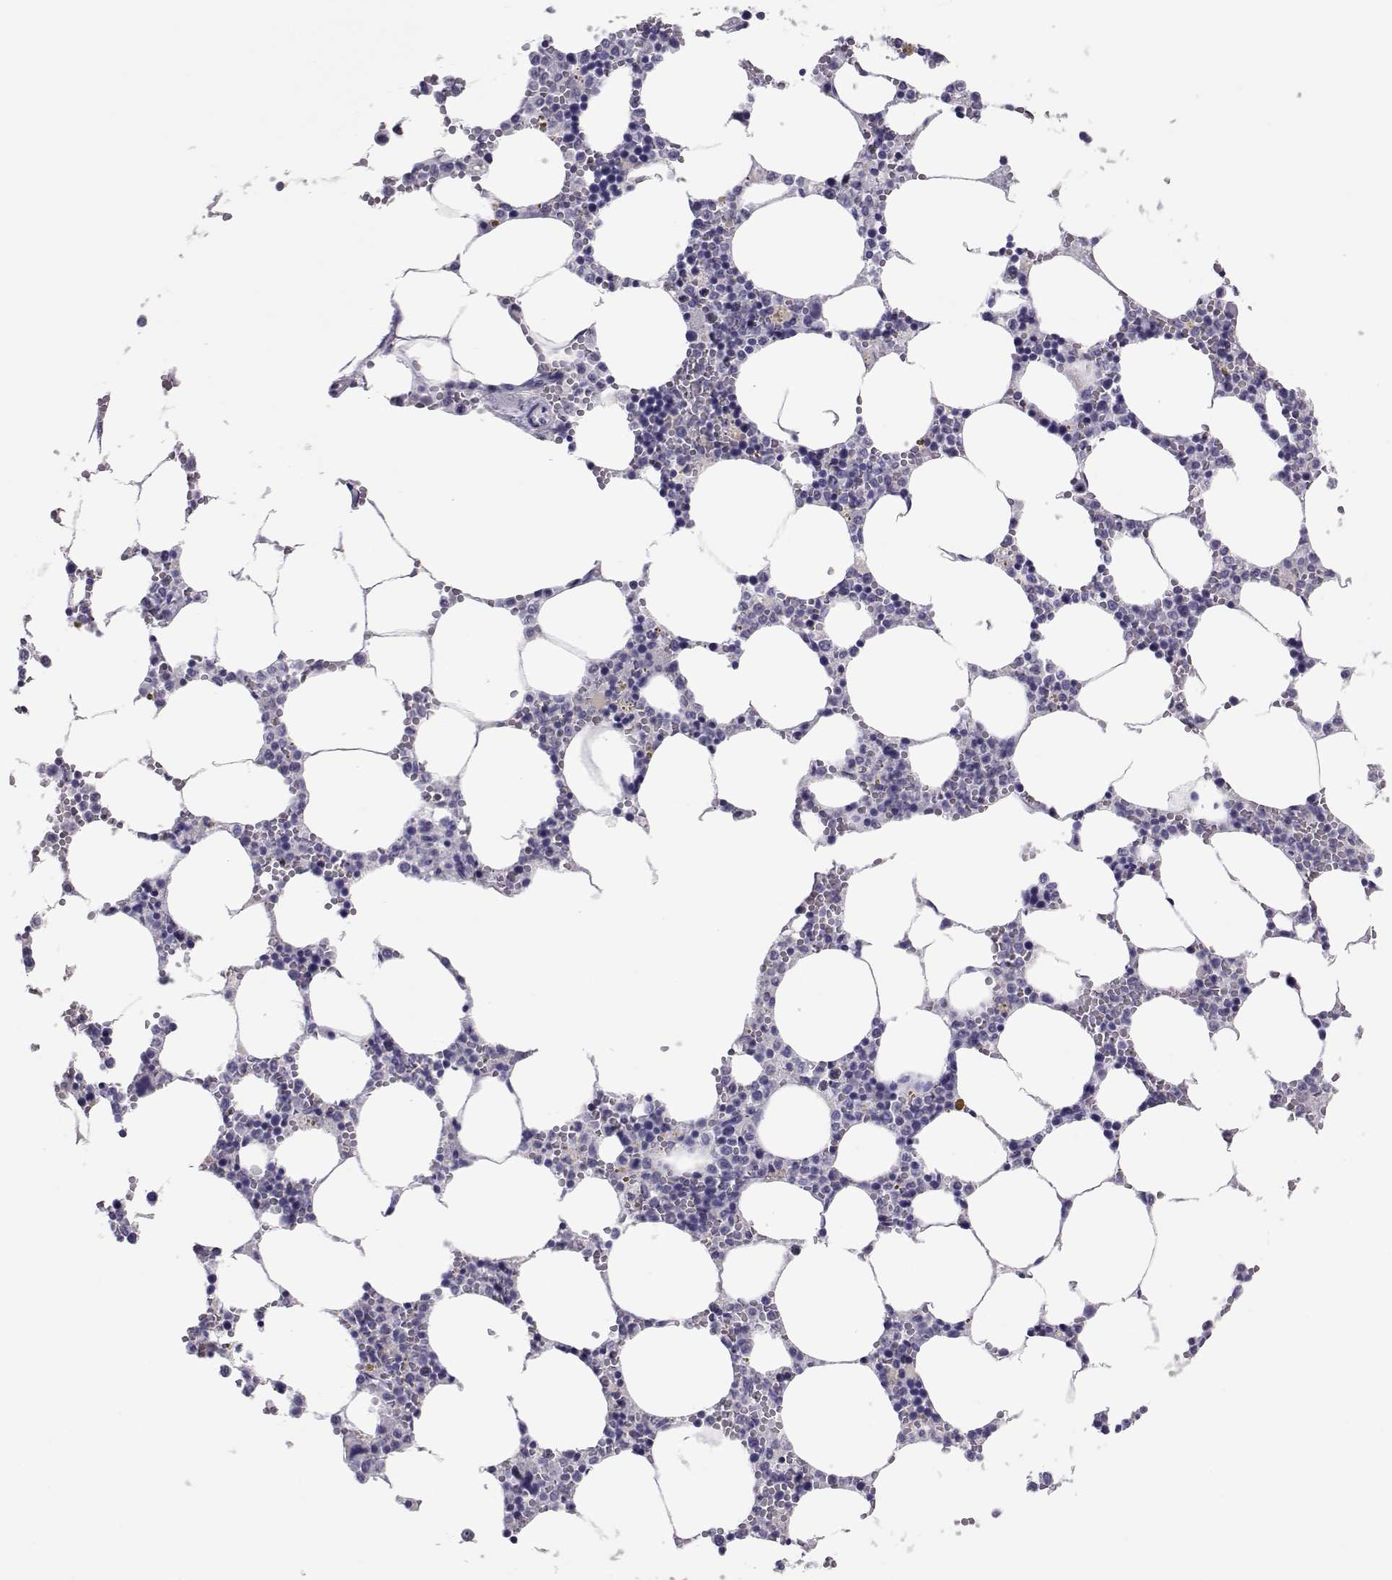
{"staining": {"intensity": "negative", "quantity": "none", "location": "none"}, "tissue": "bone marrow", "cell_type": "Hematopoietic cells", "image_type": "normal", "snomed": [{"axis": "morphology", "description": "Normal tissue, NOS"}, {"axis": "topography", "description": "Bone marrow"}], "caption": "Hematopoietic cells are negative for brown protein staining in normal bone marrow. (IHC, brightfield microscopy, high magnification).", "gene": "PMCH", "patient": {"sex": "female", "age": 64}}